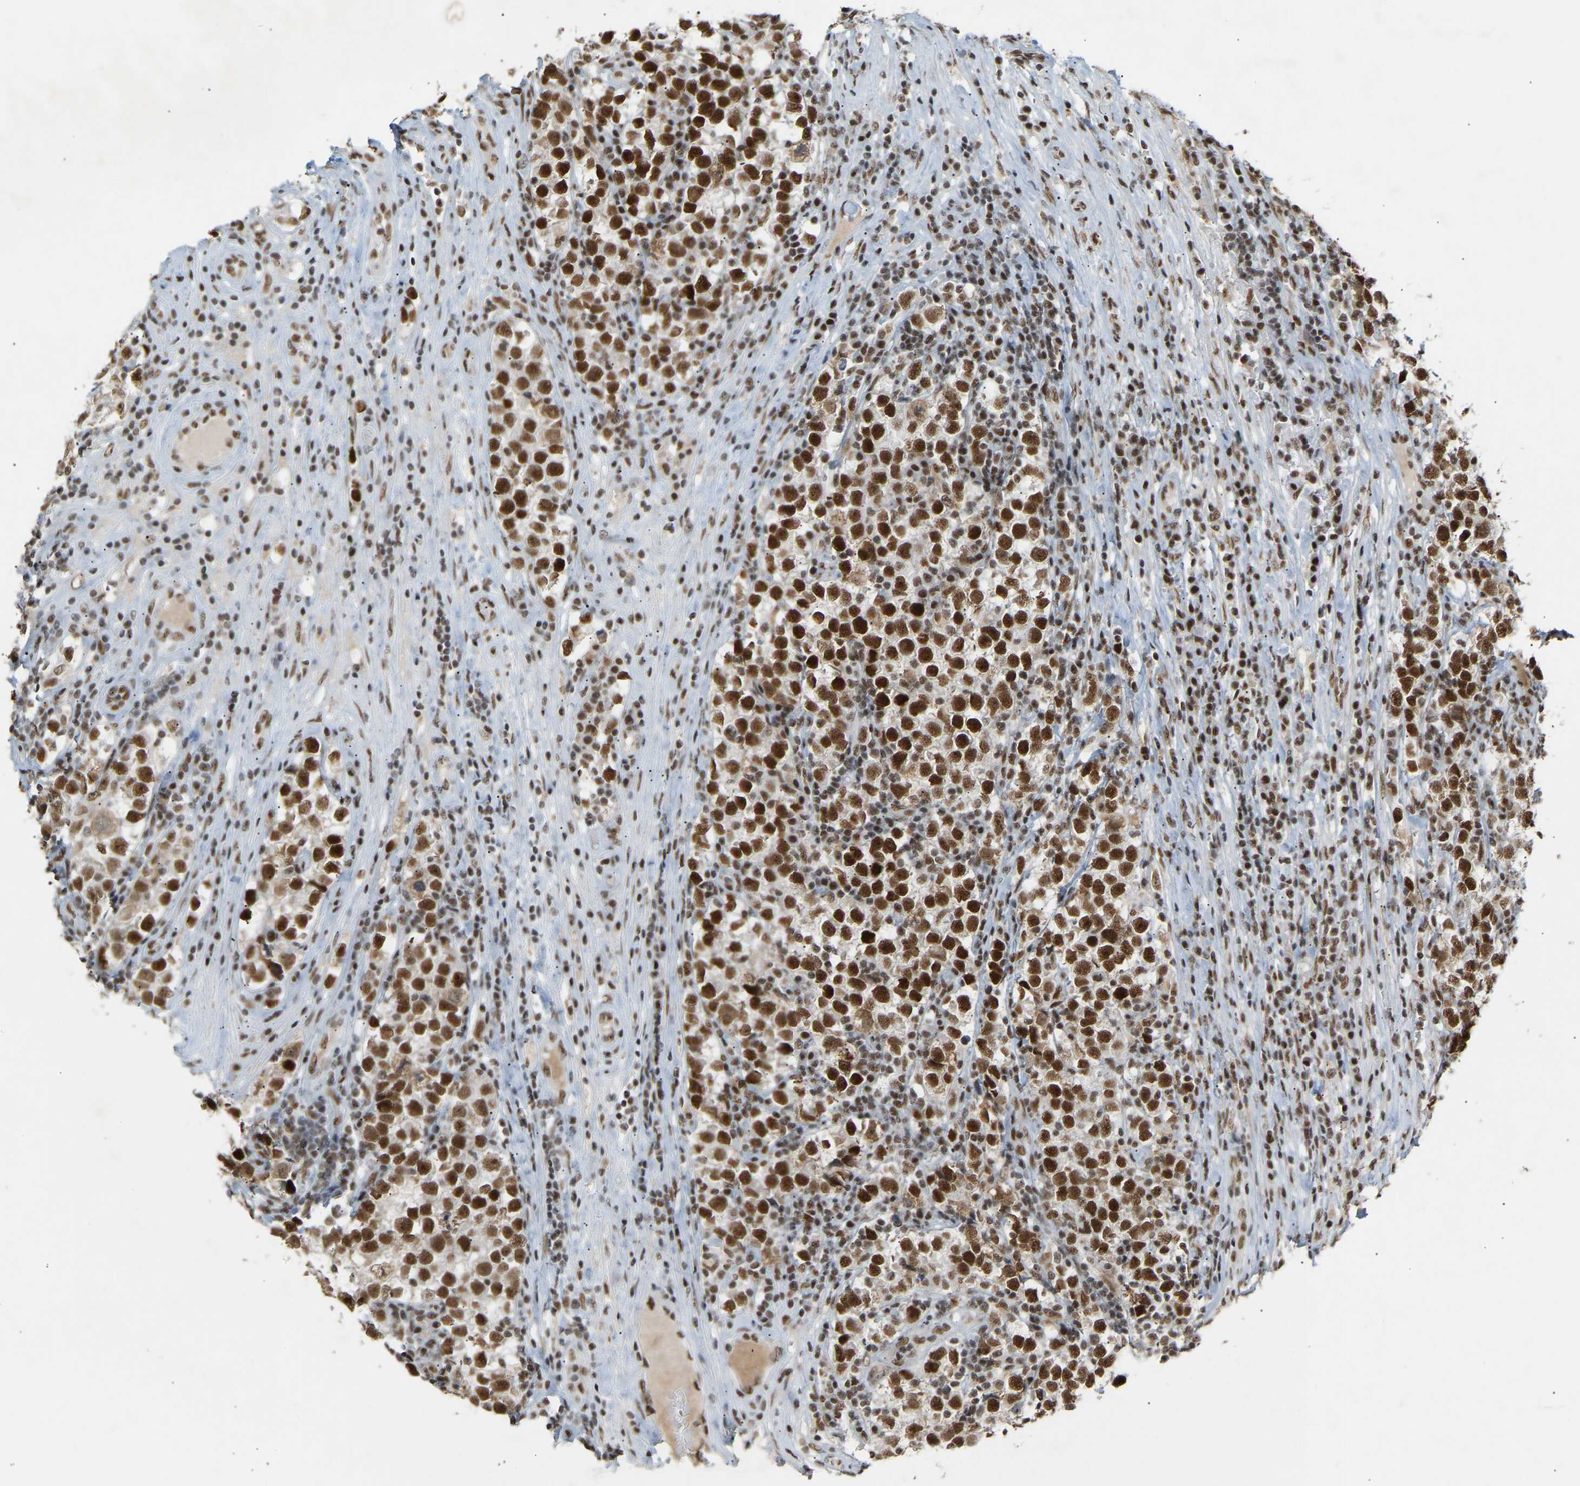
{"staining": {"intensity": "strong", "quantity": ">75%", "location": "nuclear"}, "tissue": "testis cancer", "cell_type": "Tumor cells", "image_type": "cancer", "snomed": [{"axis": "morphology", "description": "Normal tissue, NOS"}, {"axis": "morphology", "description": "Seminoma, NOS"}, {"axis": "topography", "description": "Testis"}], "caption": "Immunohistochemistry (IHC) histopathology image of human testis cancer stained for a protein (brown), which demonstrates high levels of strong nuclear positivity in approximately >75% of tumor cells.", "gene": "NELFB", "patient": {"sex": "male", "age": 43}}